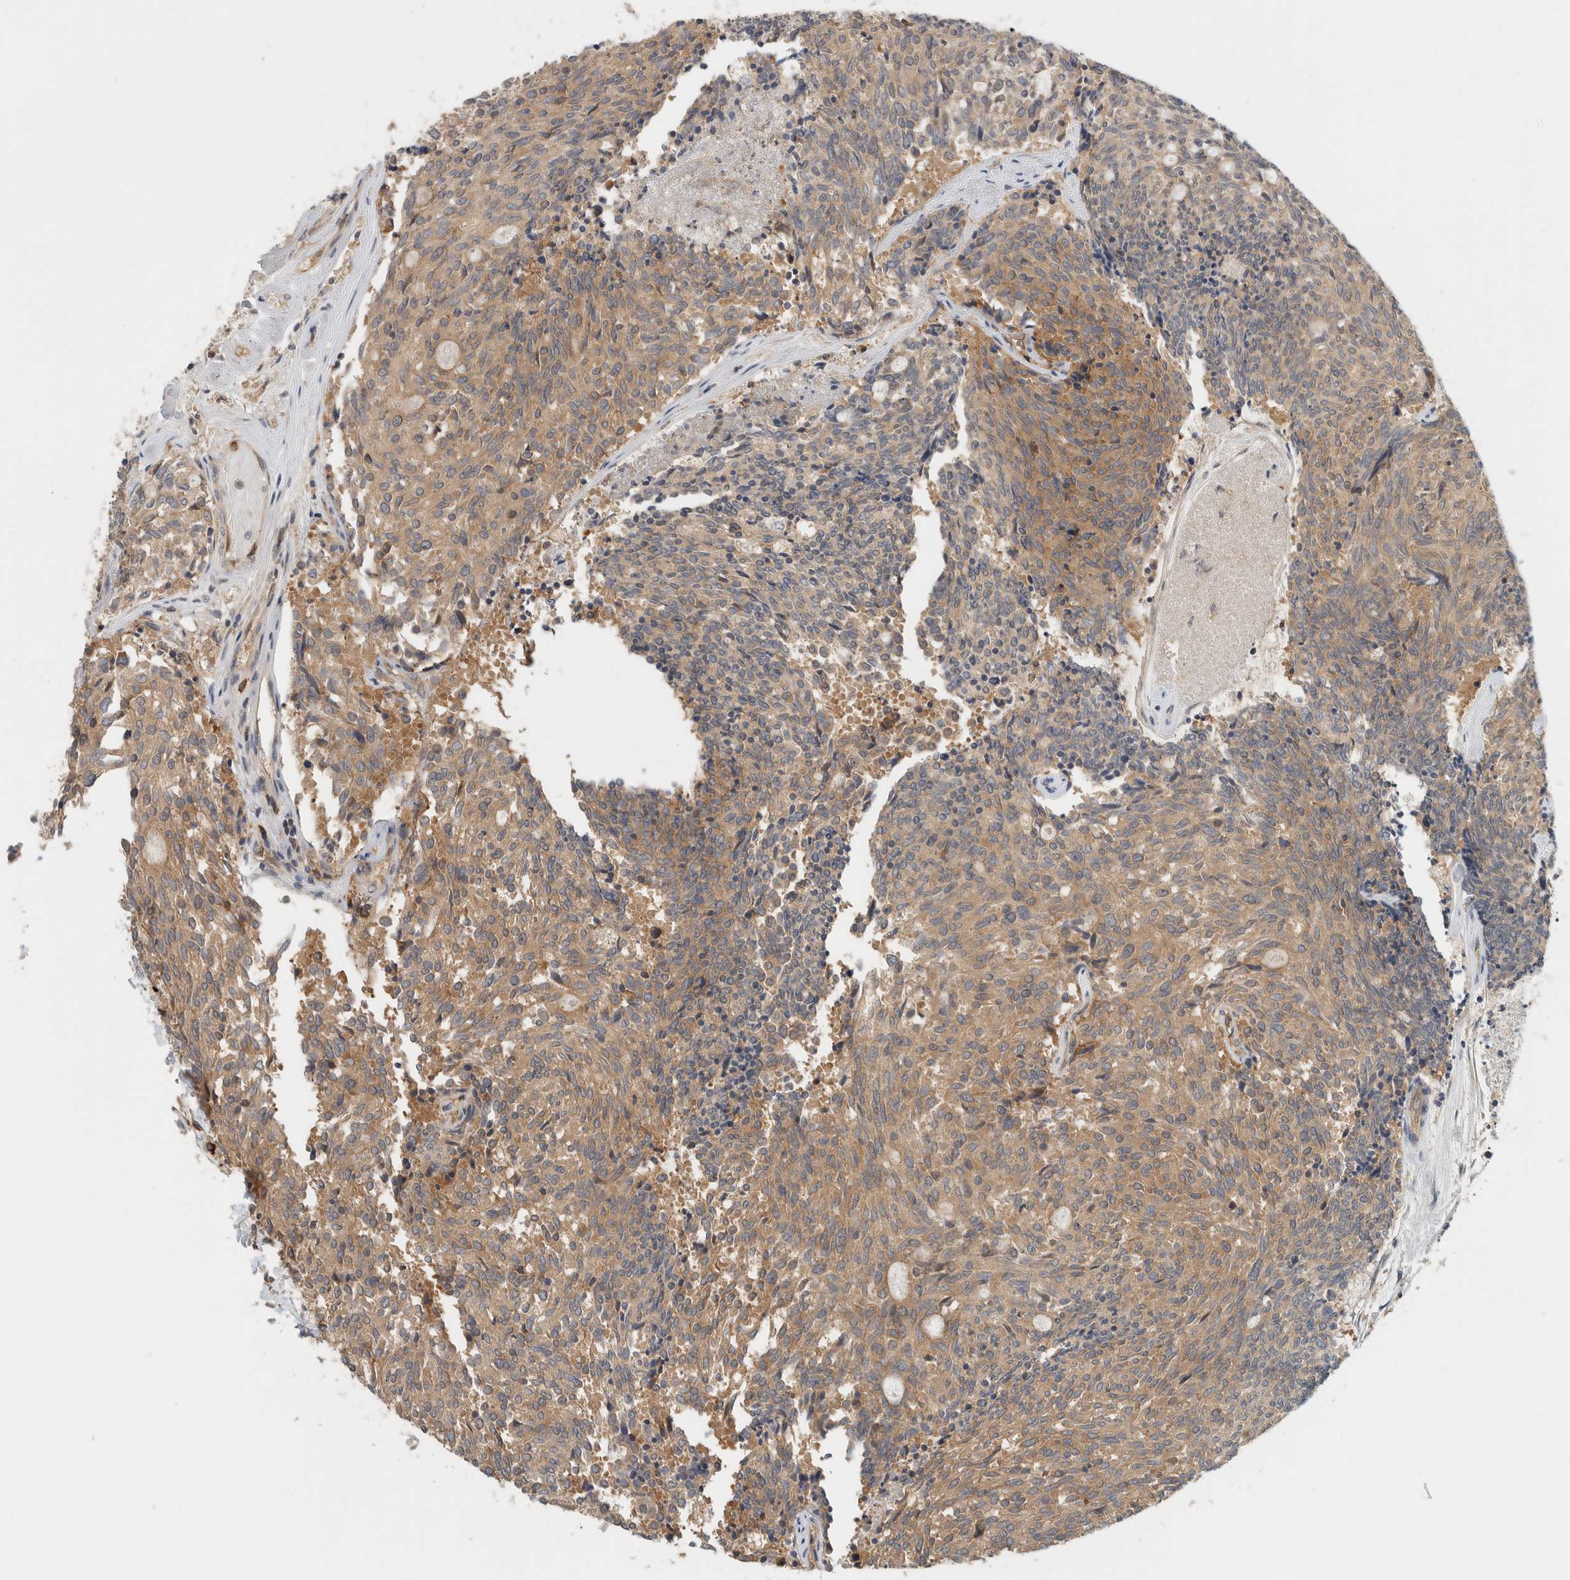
{"staining": {"intensity": "moderate", "quantity": ">75%", "location": "cytoplasmic/membranous"}, "tissue": "carcinoid", "cell_type": "Tumor cells", "image_type": "cancer", "snomed": [{"axis": "morphology", "description": "Carcinoid, malignant, NOS"}, {"axis": "topography", "description": "Pancreas"}], "caption": "Moderate cytoplasmic/membranous protein positivity is present in about >75% of tumor cells in carcinoid. The staining is performed using DAB (3,3'-diaminobenzidine) brown chromogen to label protein expression. The nuclei are counter-stained blue using hematoxylin.", "gene": "PFDN4", "patient": {"sex": "female", "age": 54}}